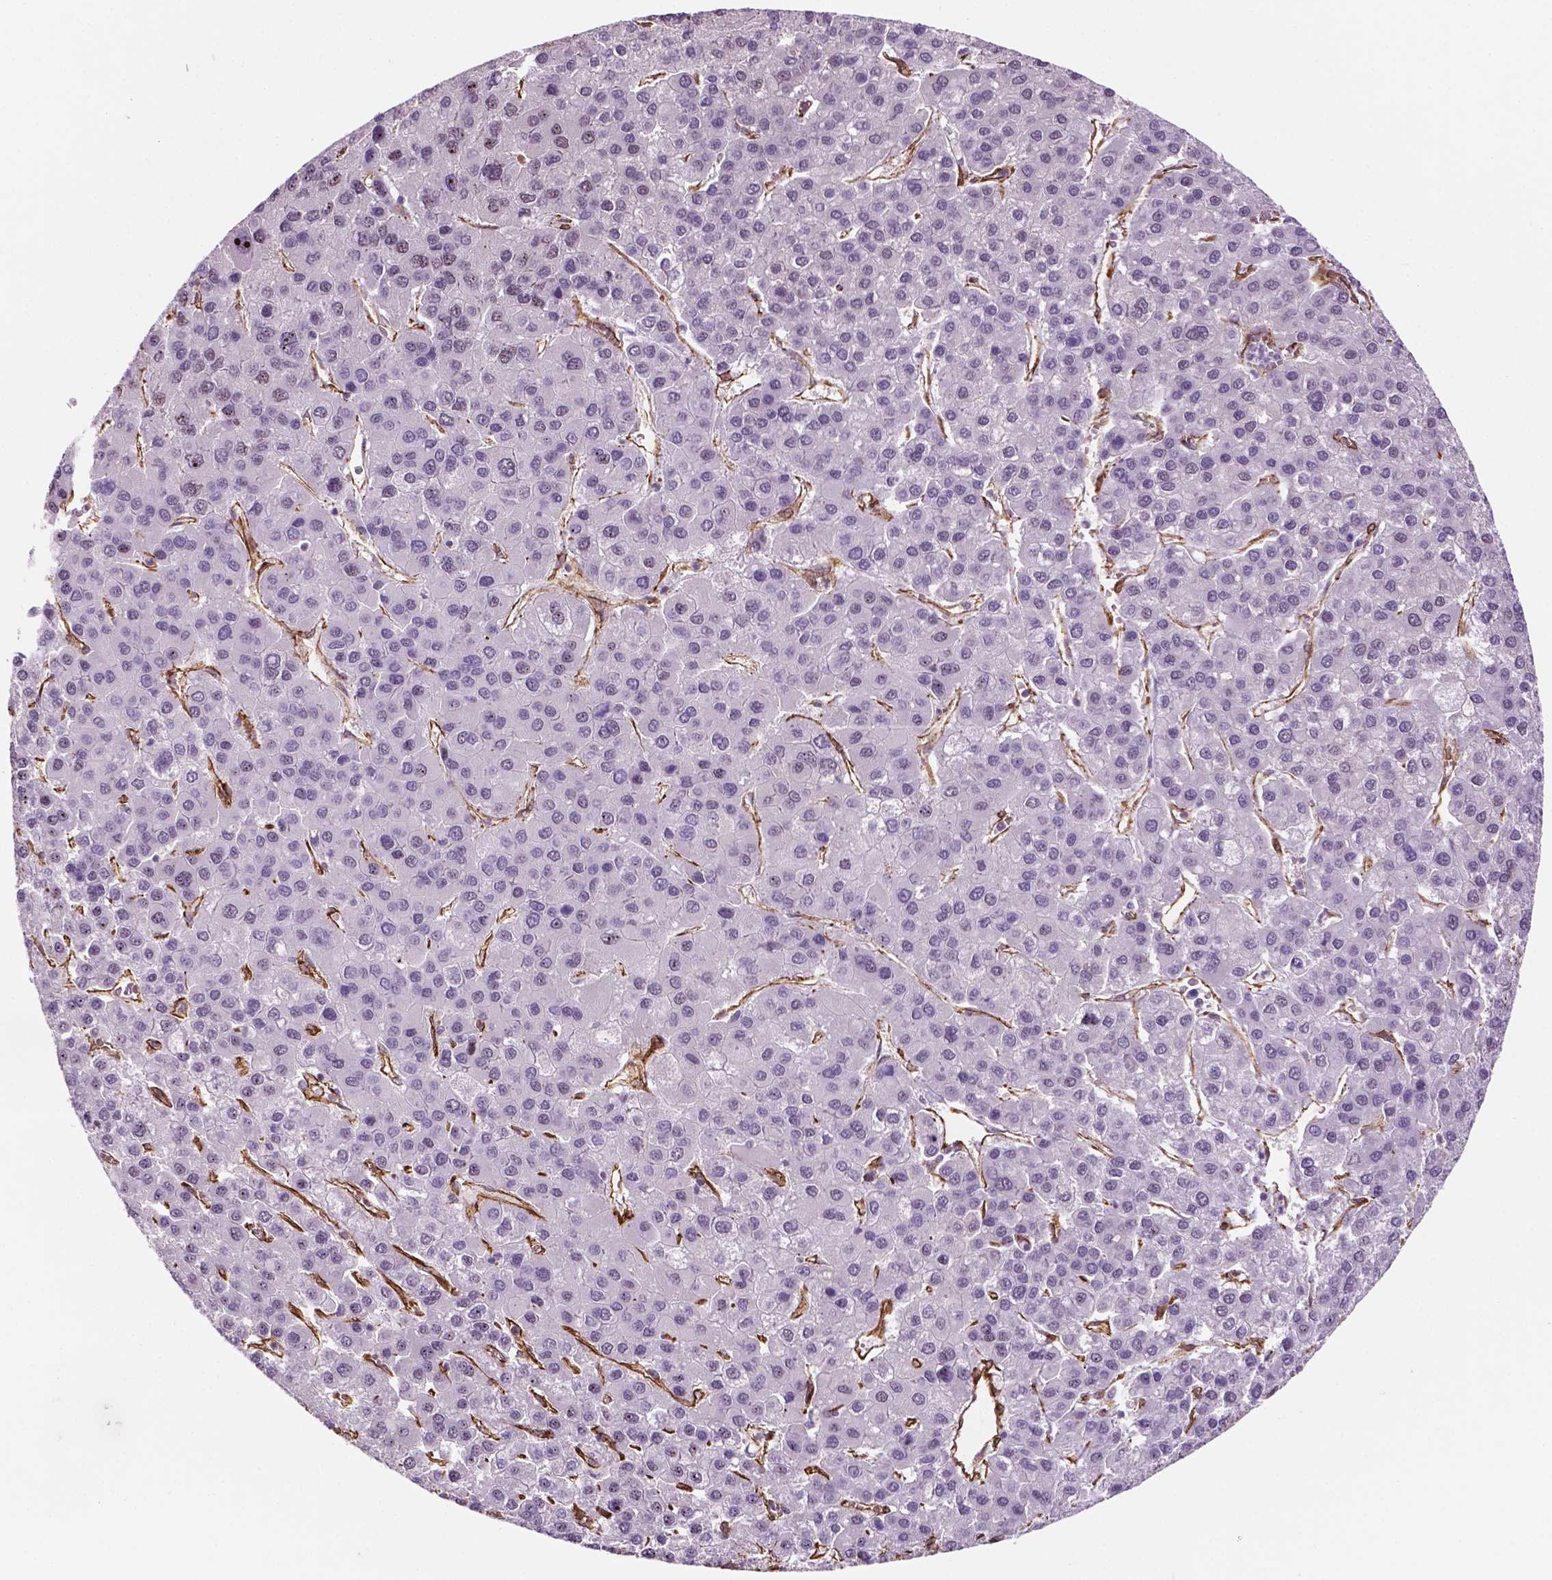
{"staining": {"intensity": "negative", "quantity": "none", "location": "none"}, "tissue": "liver cancer", "cell_type": "Tumor cells", "image_type": "cancer", "snomed": [{"axis": "morphology", "description": "Carcinoma, Hepatocellular, NOS"}, {"axis": "topography", "description": "Liver"}], "caption": "There is no significant expression in tumor cells of hepatocellular carcinoma (liver).", "gene": "EGFL8", "patient": {"sex": "female", "age": 41}}